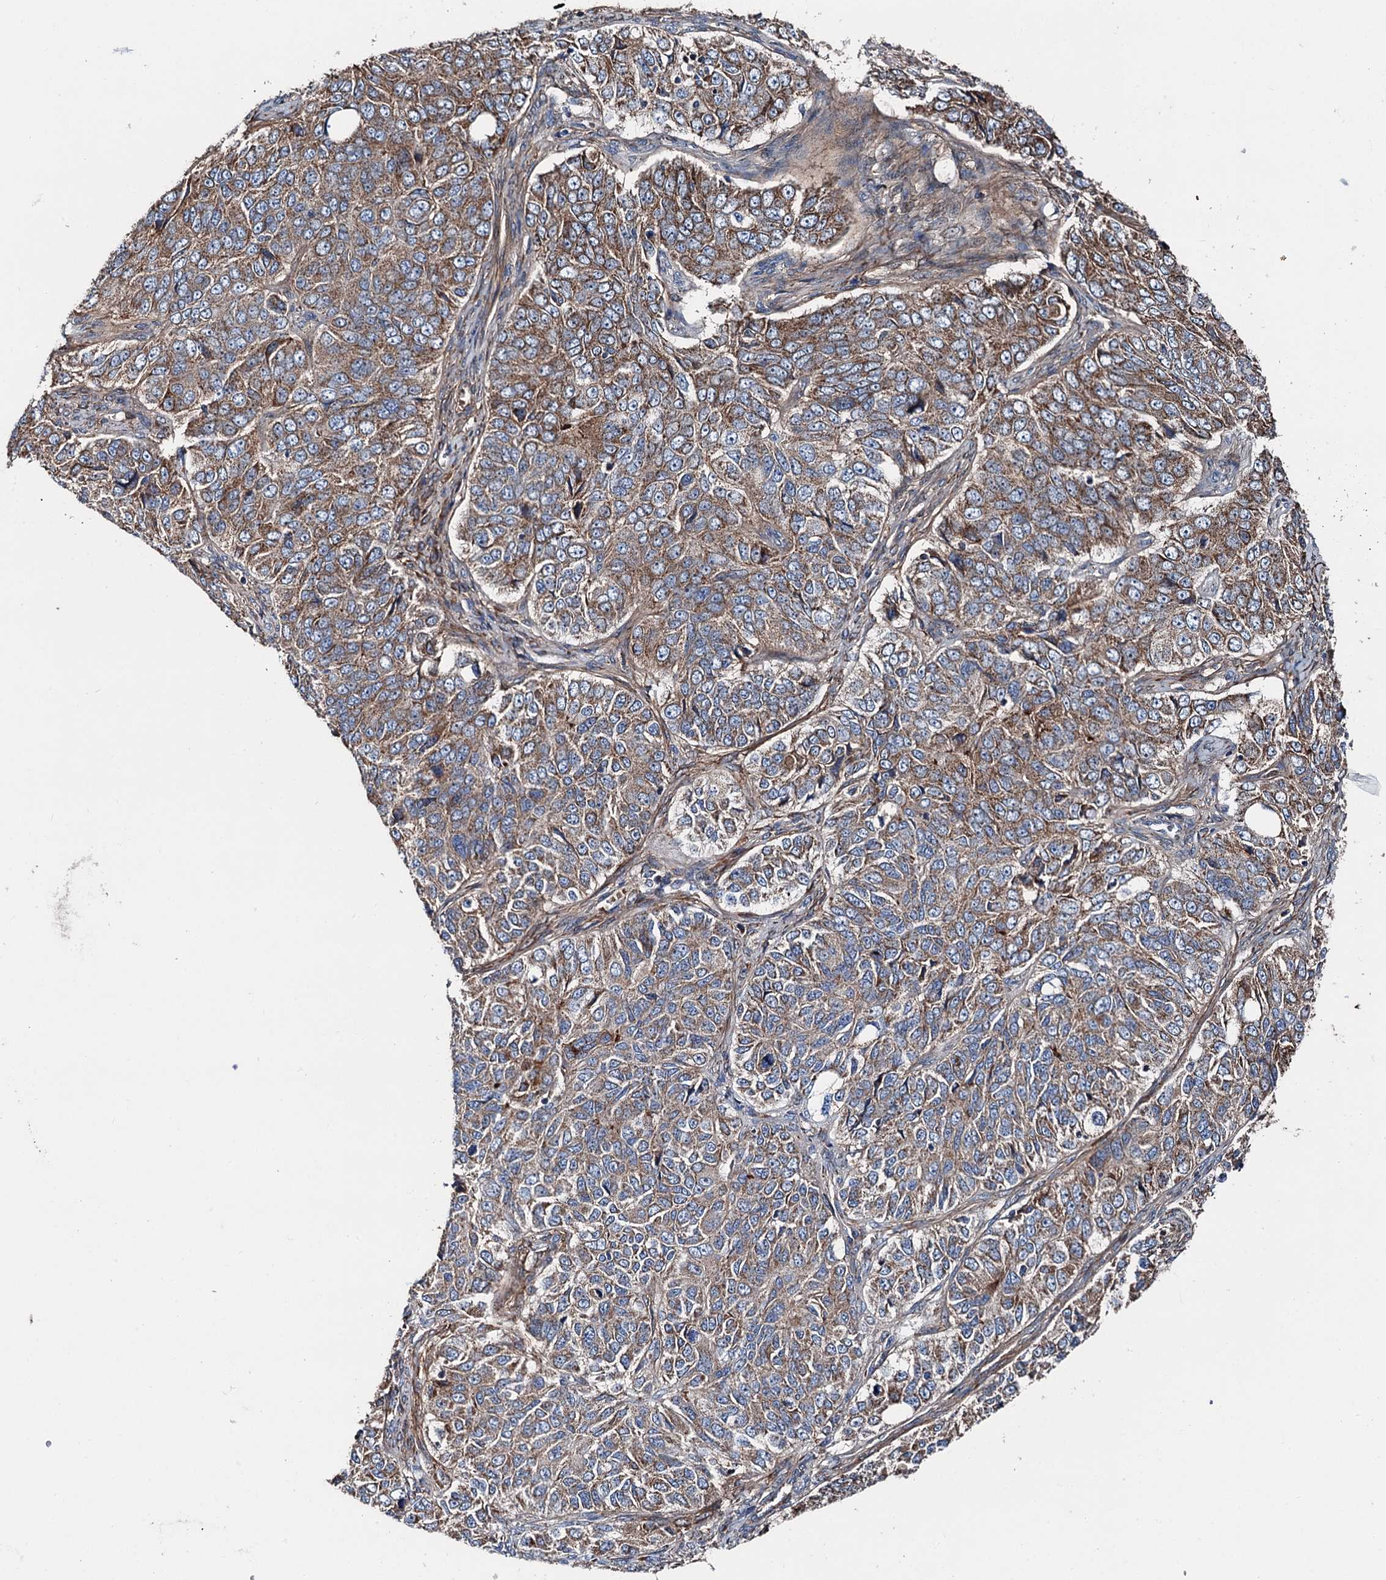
{"staining": {"intensity": "moderate", "quantity": ">75%", "location": "cytoplasmic/membranous"}, "tissue": "ovarian cancer", "cell_type": "Tumor cells", "image_type": "cancer", "snomed": [{"axis": "morphology", "description": "Carcinoma, endometroid"}, {"axis": "topography", "description": "Ovary"}], "caption": "Protein expression analysis of human ovarian endometroid carcinoma reveals moderate cytoplasmic/membranous staining in about >75% of tumor cells. (IHC, brightfield microscopy, high magnification).", "gene": "DDIAS", "patient": {"sex": "female", "age": 51}}